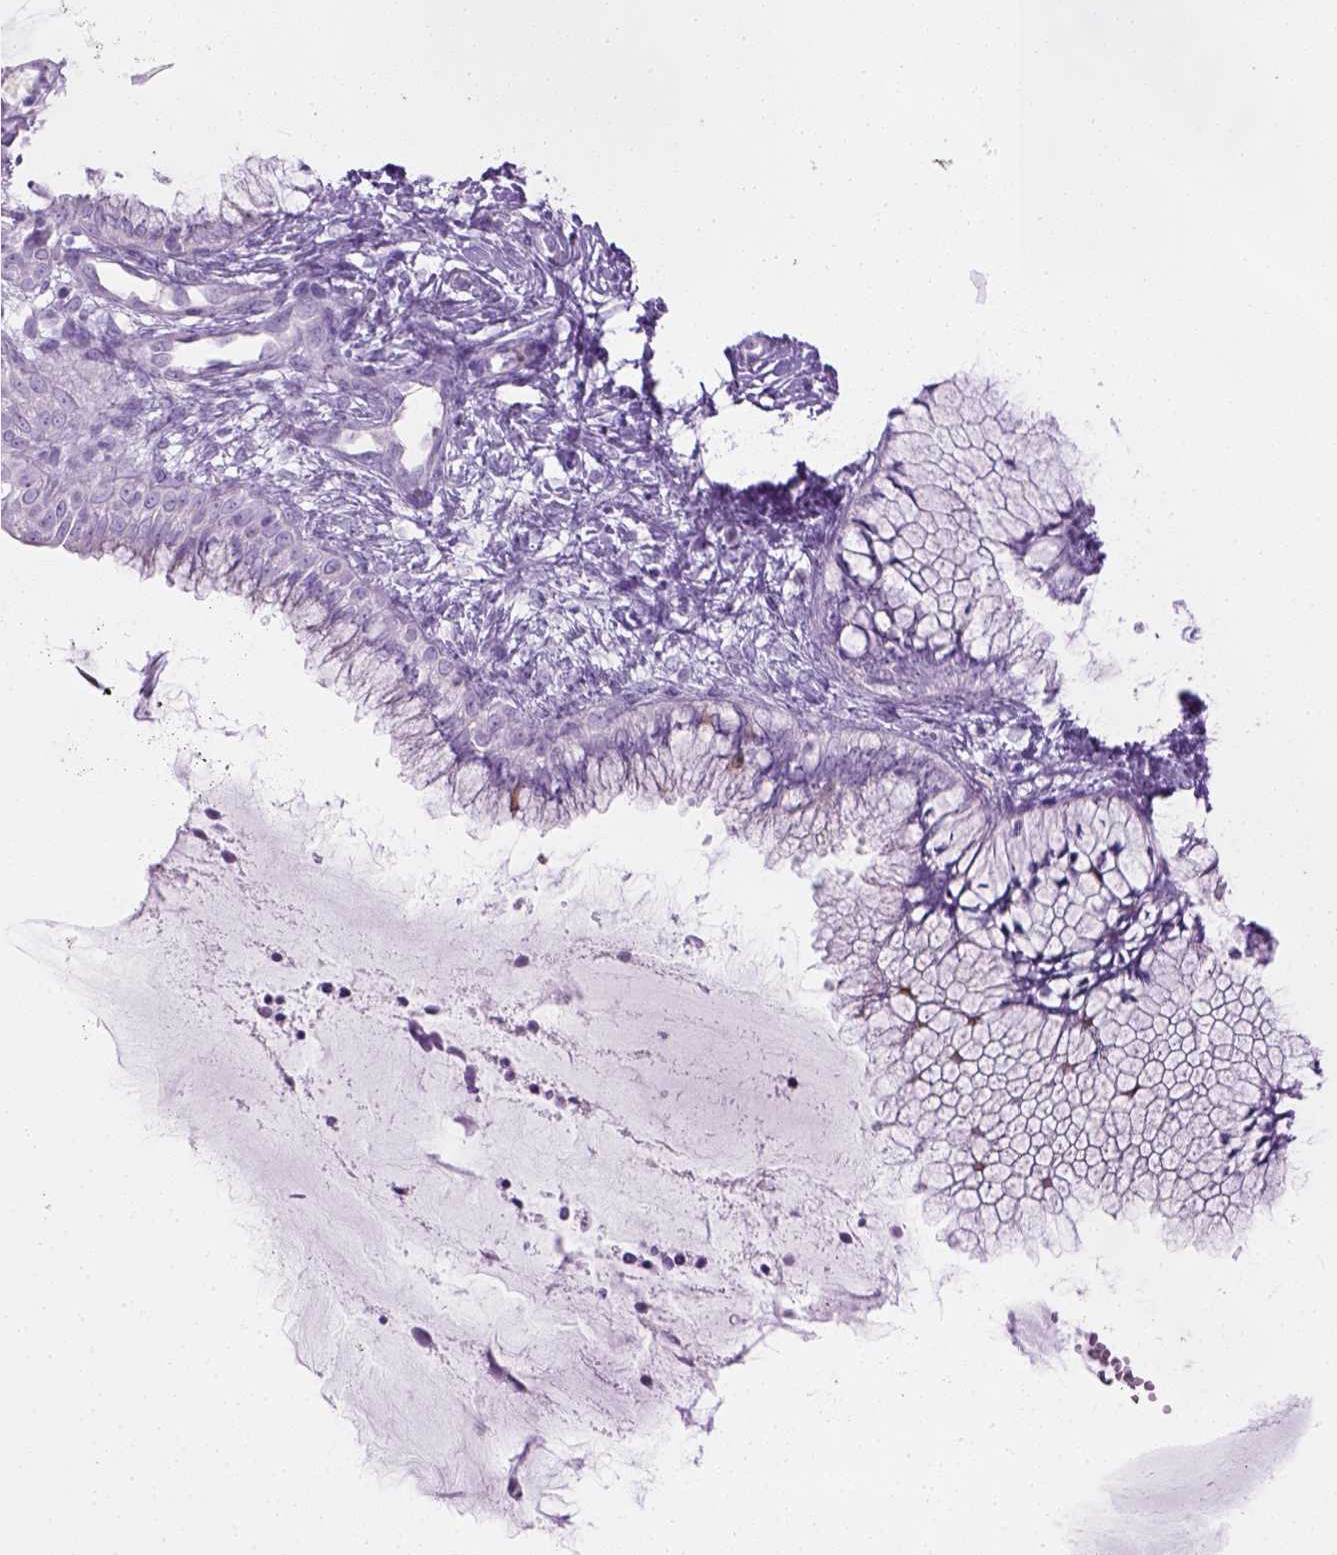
{"staining": {"intensity": "negative", "quantity": "none", "location": "none"}, "tissue": "cervix", "cell_type": "Glandular cells", "image_type": "normal", "snomed": [{"axis": "morphology", "description": "Normal tissue, NOS"}, {"axis": "topography", "description": "Cervix"}], "caption": "Immunohistochemical staining of unremarkable cervix displays no significant expression in glandular cells. (DAB IHC visualized using brightfield microscopy, high magnification).", "gene": "CIBAR2", "patient": {"sex": "female", "age": 37}}